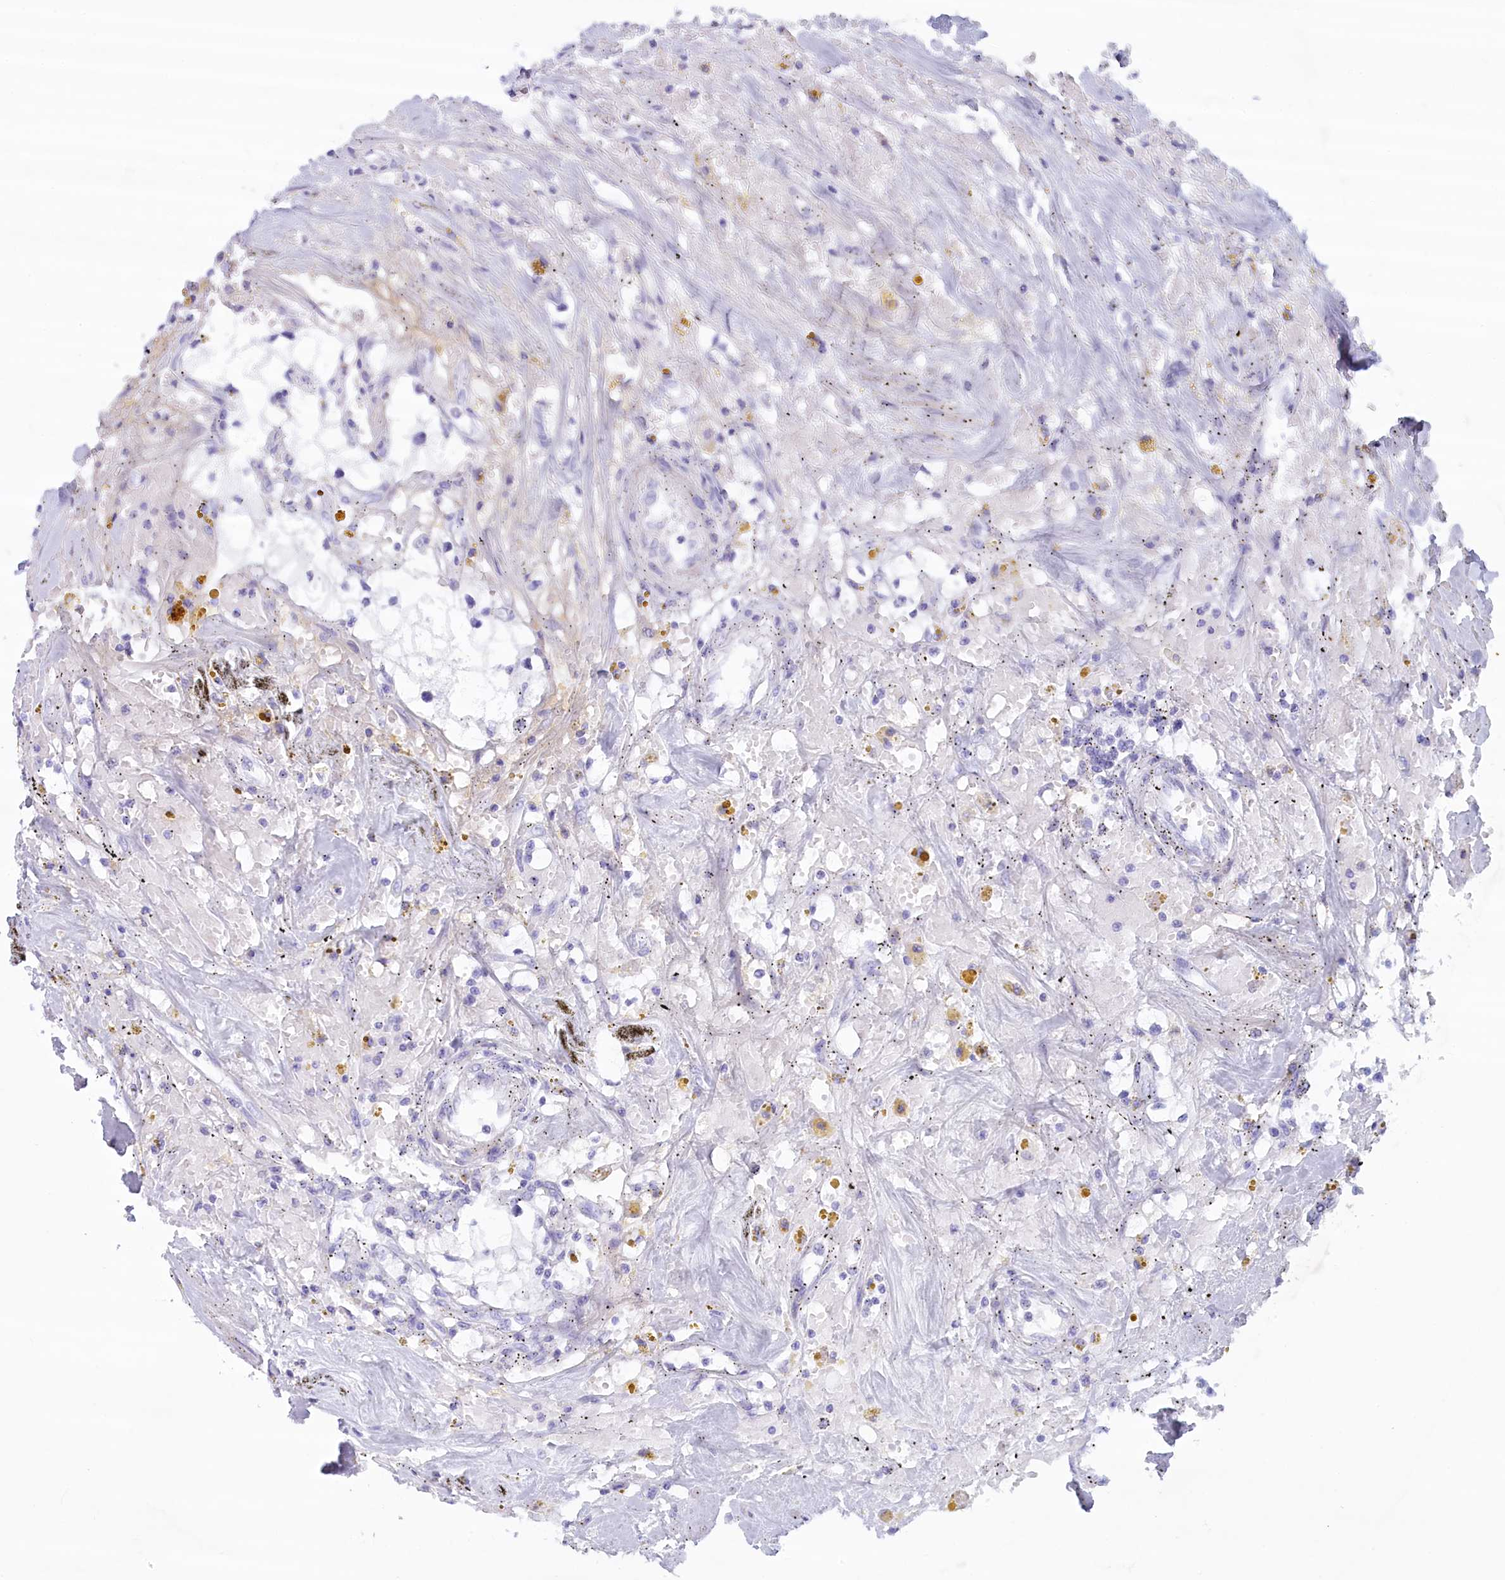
{"staining": {"intensity": "negative", "quantity": "none", "location": "none"}, "tissue": "renal cancer", "cell_type": "Tumor cells", "image_type": "cancer", "snomed": [{"axis": "morphology", "description": "Adenocarcinoma, NOS"}, {"axis": "topography", "description": "Kidney"}], "caption": "There is no significant positivity in tumor cells of renal adenocarcinoma.", "gene": "MPV17L2", "patient": {"sex": "male", "age": 56}}